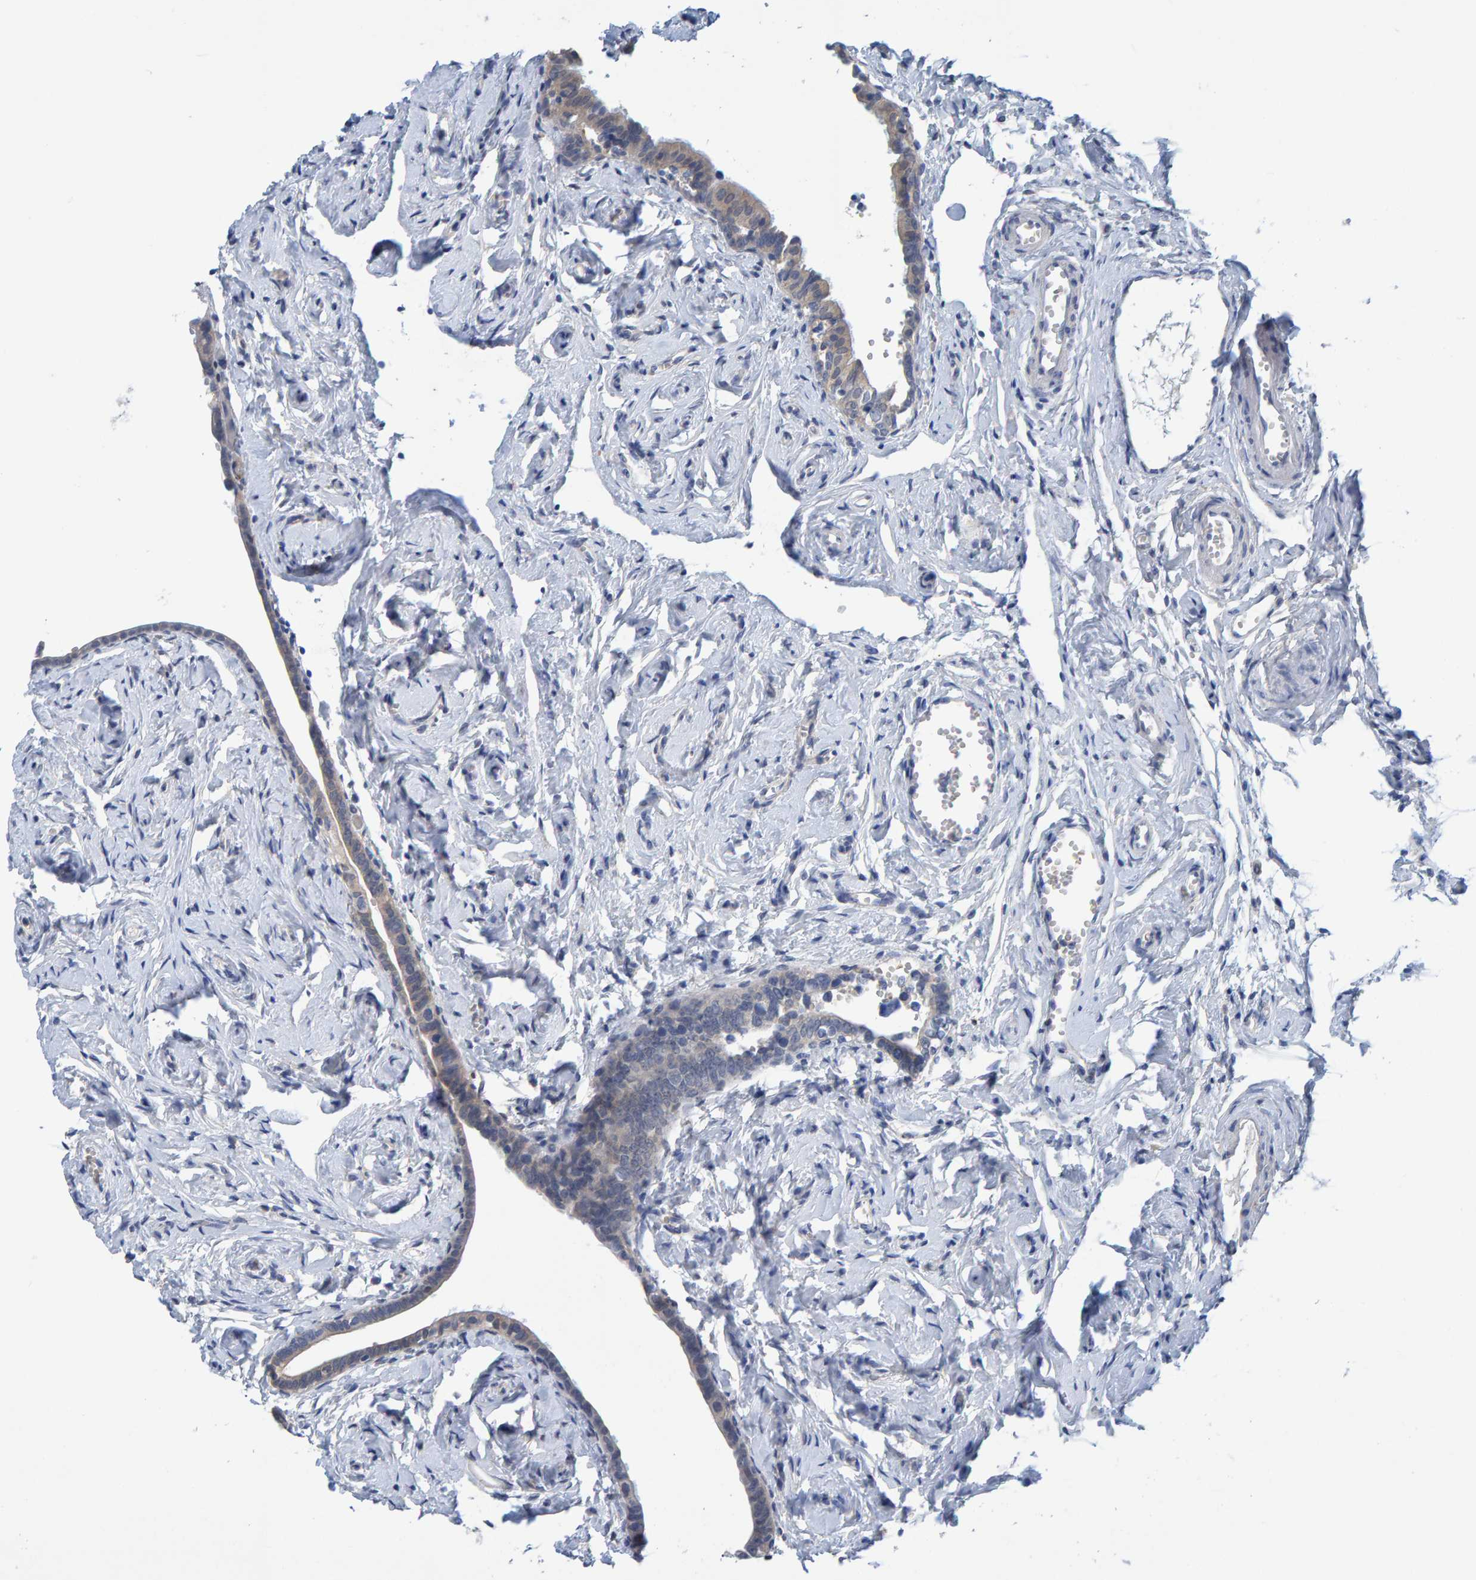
{"staining": {"intensity": "weak", "quantity": "<25%", "location": "cytoplasmic/membranous"}, "tissue": "fallopian tube", "cell_type": "Glandular cells", "image_type": "normal", "snomed": [{"axis": "morphology", "description": "Normal tissue, NOS"}, {"axis": "topography", "description": "Fallopian tube"}], "caption": "High power microscopy micrograph of an IHC image of normal fallopian tube, revealing no significant positivity in glandular cells. (DAB (3,3'-diaminobenzidine) IHC with hematoxylin counter stain).", "gene": "ALAD", "patient": {"sex": "female", "age": 71}}